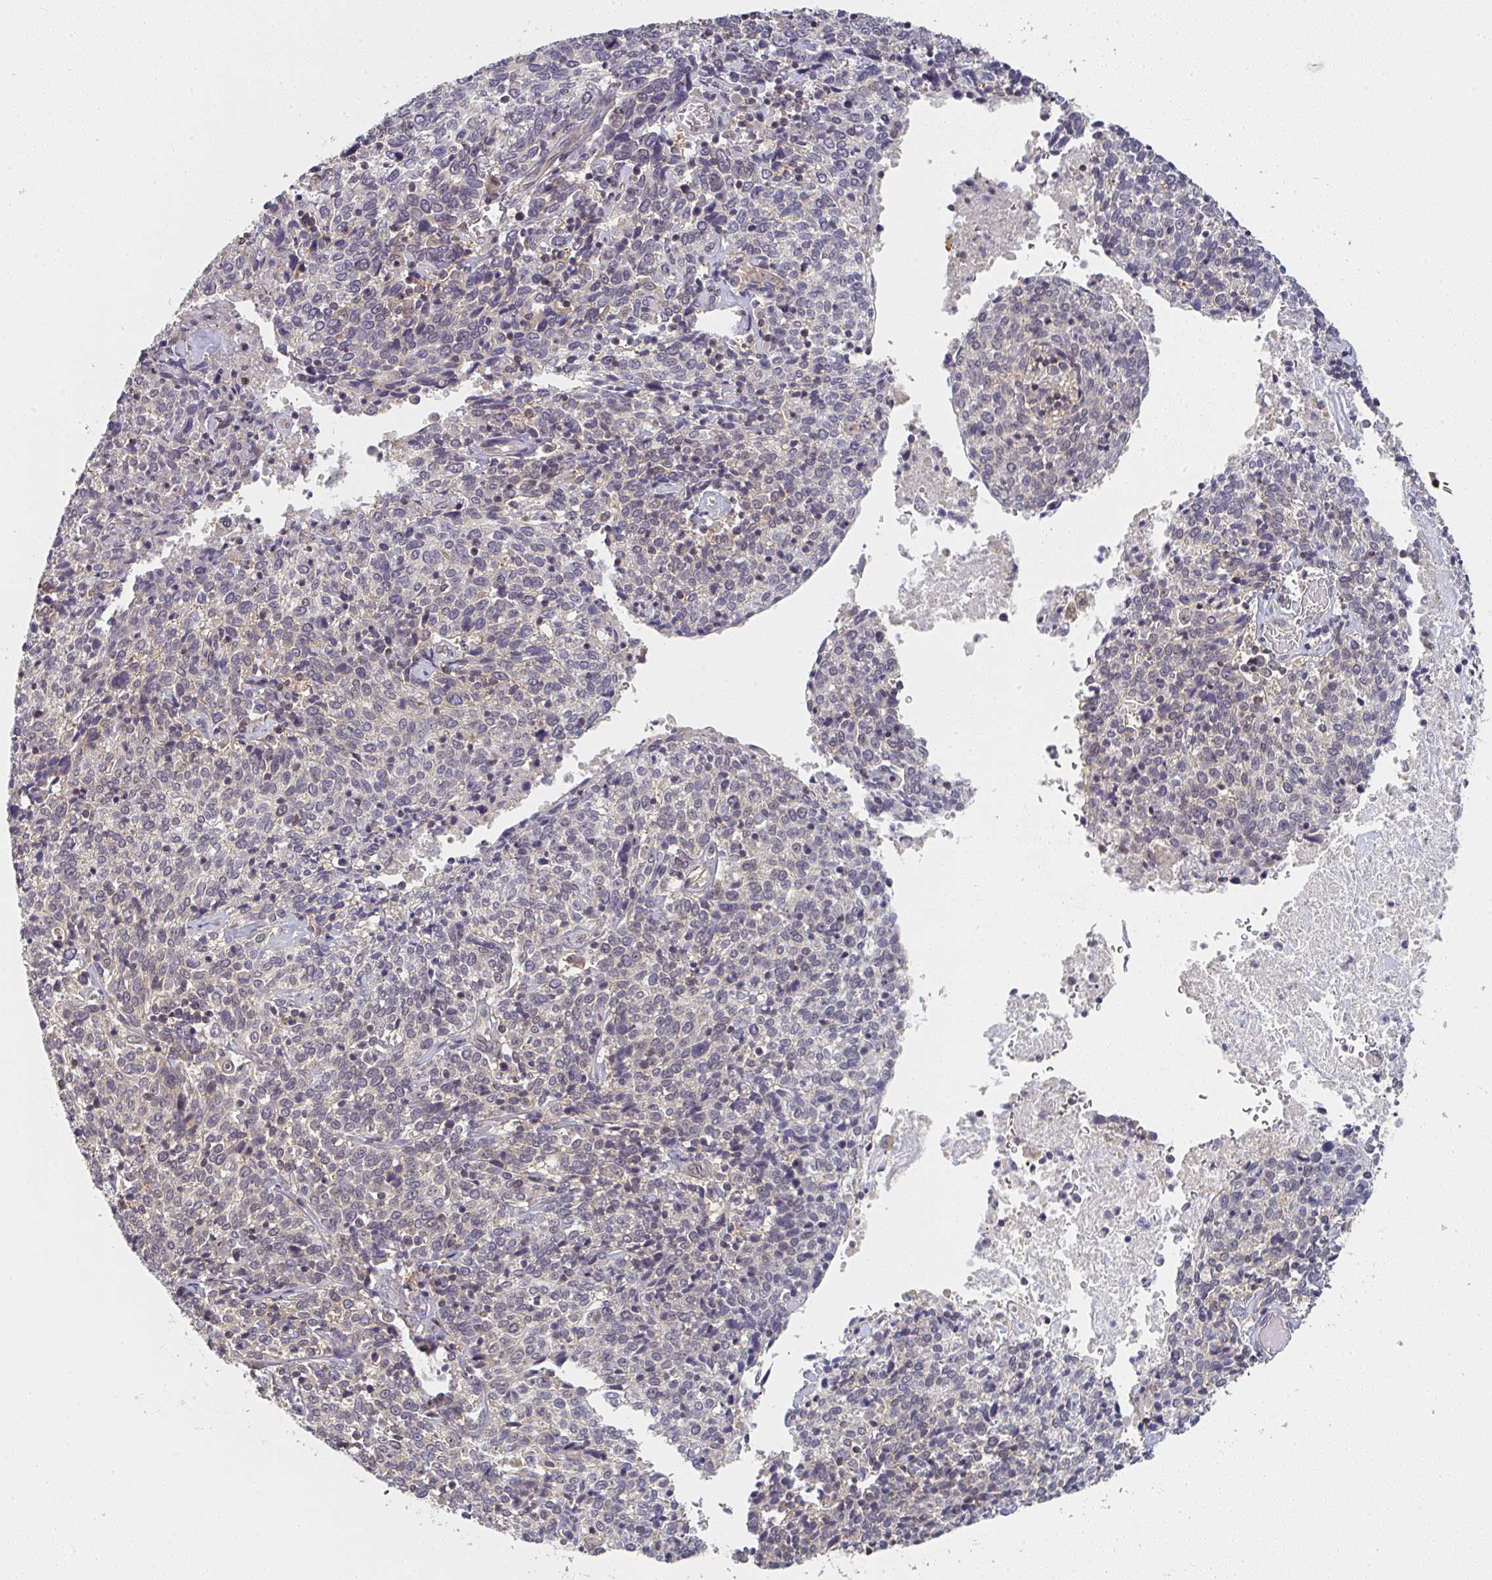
{"staining": {"intensity": "weak", "quantity": "25%-75%", "location": "cytoplasmic/membranous"}, "tissue": "cervical cancer", "cell_type": "Tumor cells", "image_type": "cancer", "snomed": [{"axis": "morphology", "description": "Squamous cell carcinoma, NOS"}, {"axis": "topography", "description": "Cervix"}], "caption": "Immunohistochemical staining of human cervical cancer (squamous cell carcinoma) shows weak cytoplasmic/membranous protein positivity in approximately 25%-75% of tumor cells.", "gene": "RANGRF", "patient": {"sex": "female", "age": 46}}